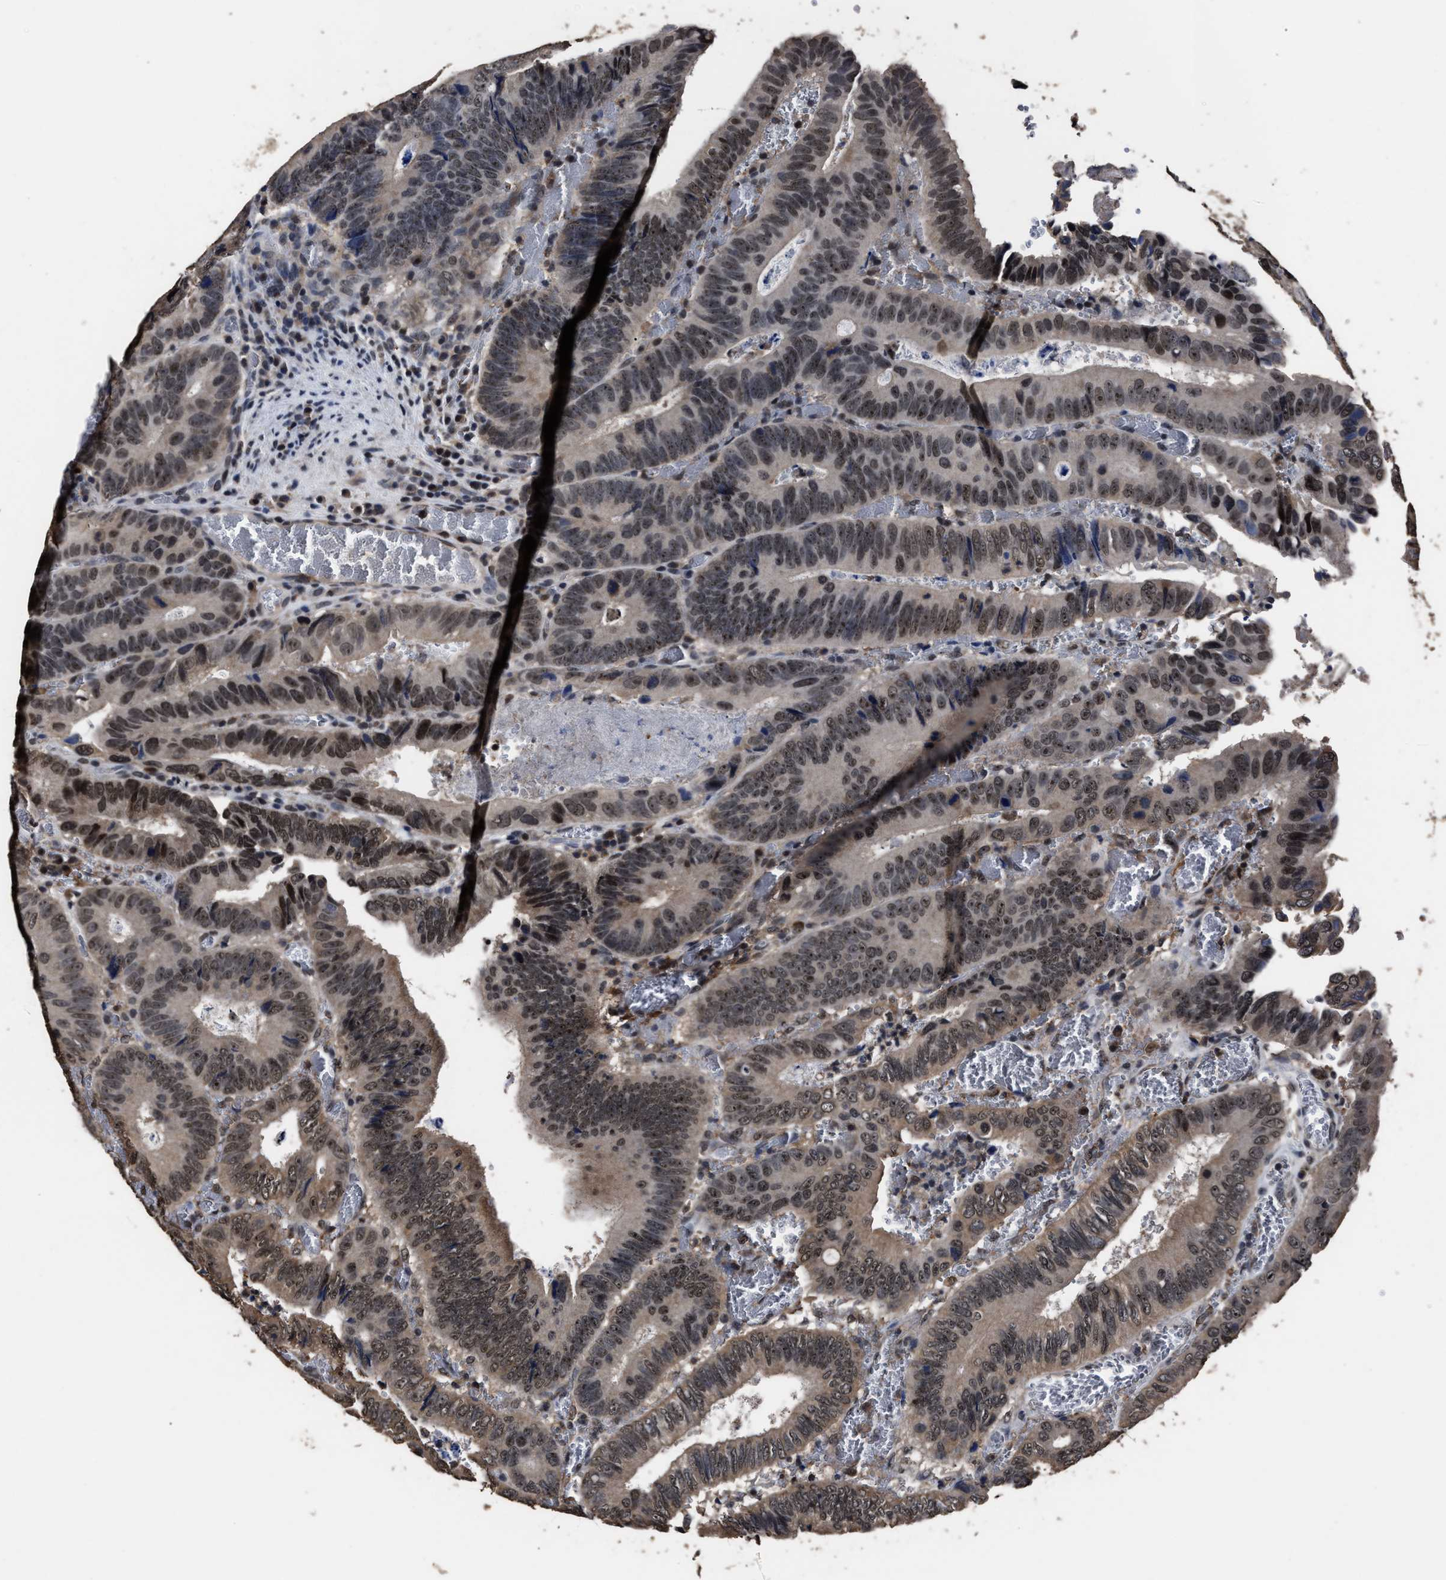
{"staining": {"intensity": "moderate", "quantity": "25%-75%", "location": "cytoplasmic/membranous,nuclear"}, "tissue": "colorectal cancer", "cell_type": "Tumor cells", "image_type": "cancer", "snomed": [{"axis": "morphology", "description": "Inflammation, NOS"}, {"axis": "morphology", "description": "Adenocarcinoma, NOS"}, {"axis": "topography", "description": "Colon"}], "caption": "IHC micrograph of neoplastic tissue: adenocarcinoma (colorectal) stained using immunohistochemistry (IHC) shows medium levels of moderate protein expression localized specifically in the cytoplasmic/membranous and nuclear of tumor cells, appearing as a cytoplasmic/membranous and nuclear brown color.", "gene": "RSBN1L", "patient": {"sex": "male", "age": 72}}